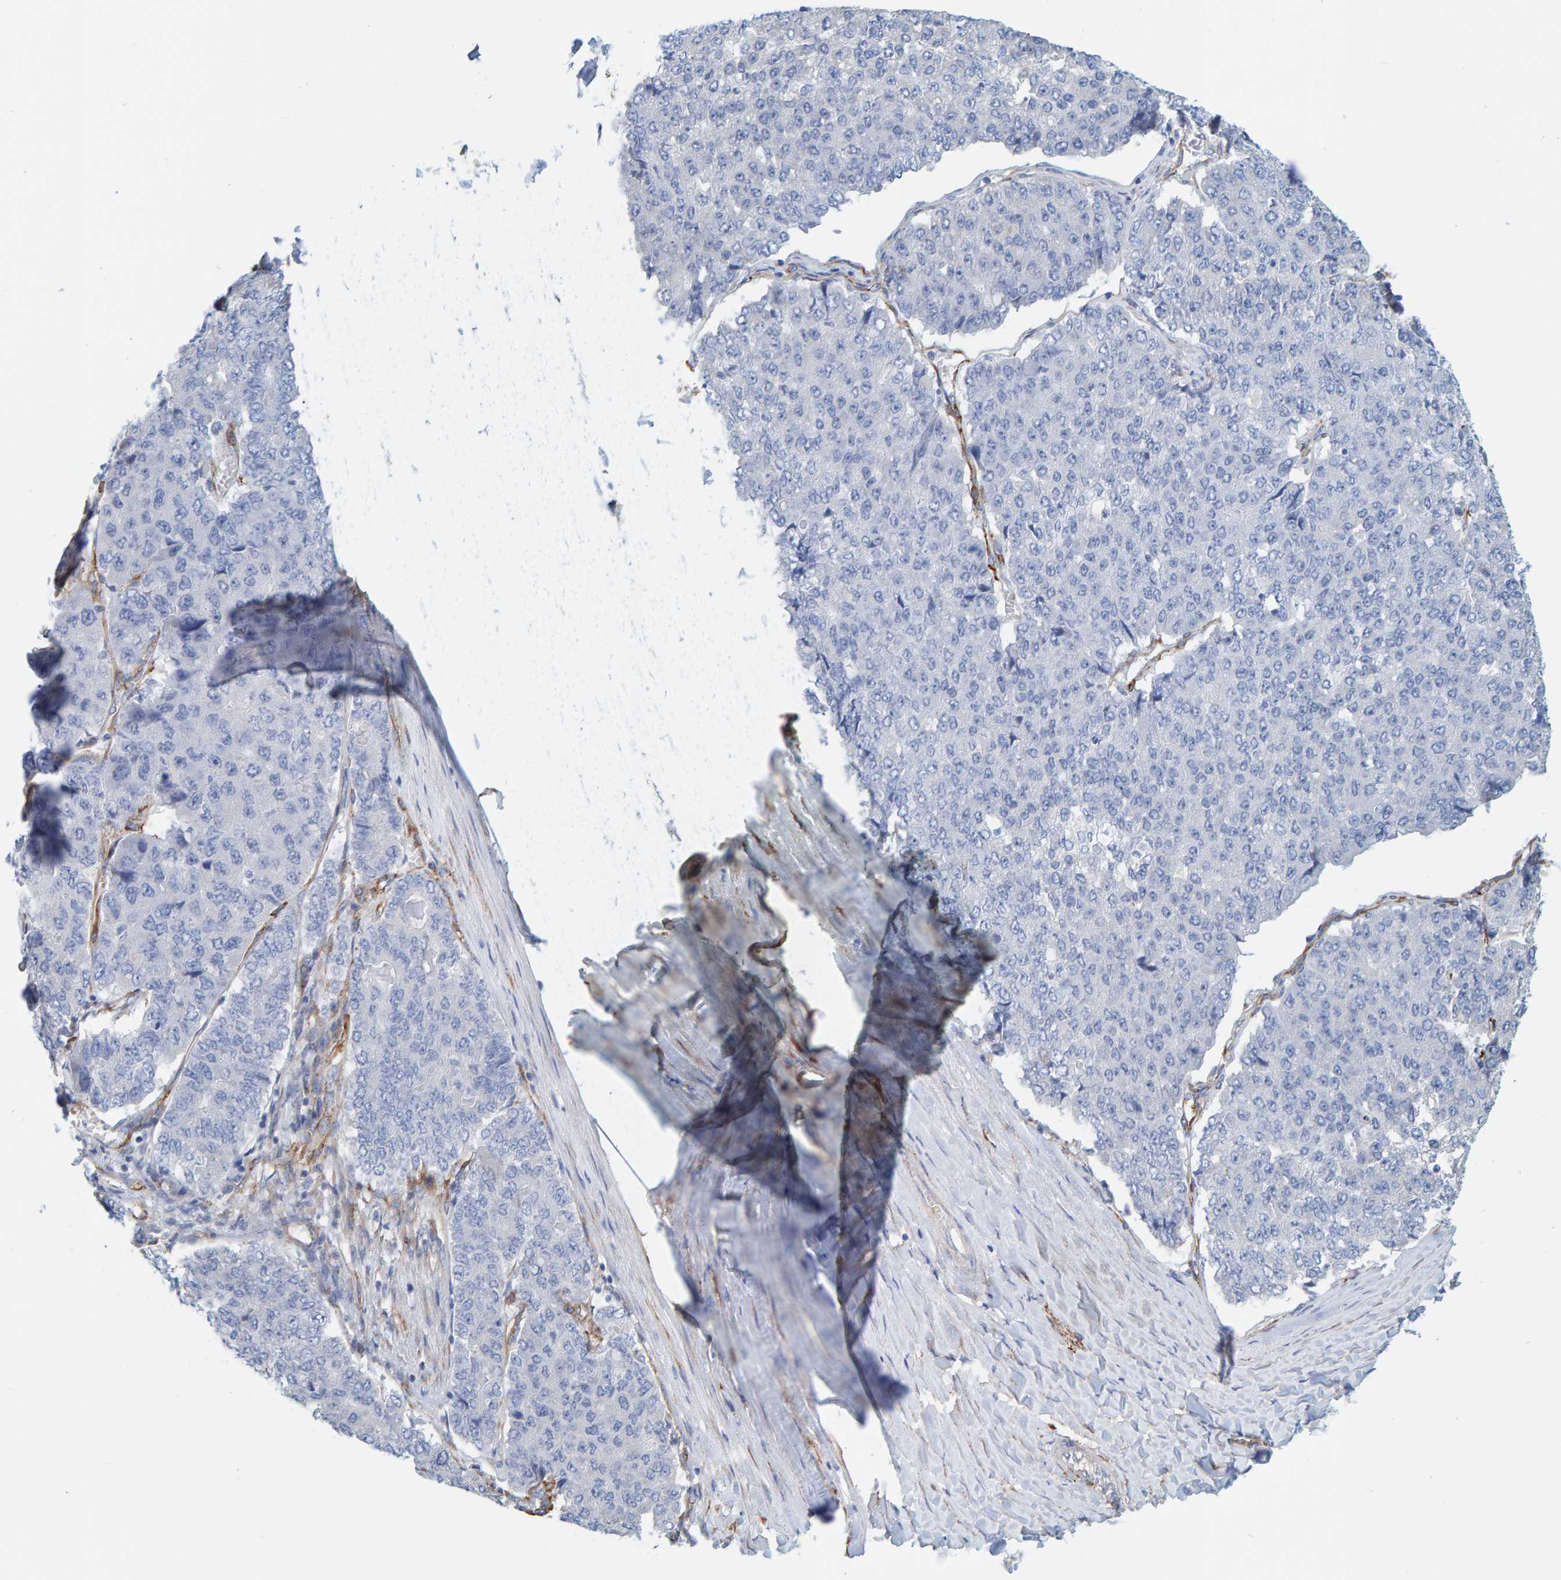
{"staining": {"intensity": "negative", "quantity": "none", "location": "none"}, "tissue": "pancreatic cancer", "cell_type": "Tumor cells", "image_type": "cancer", "snomed": [{"axis": "morphology", "description": "Adenocarcinoma, NOS"}, {"axis": "topography", "description": "Pancreas"}], "caption": "There is no significant staining in tumor cells of pancreatic cancer (adenocarcinoma). (DAB (3,3'-diaminobenzidine) IHC visualized using brightfield microscopy, high magnification).", "gene": "MAP1B", "patient": {"sex": "male", "age": 50}}